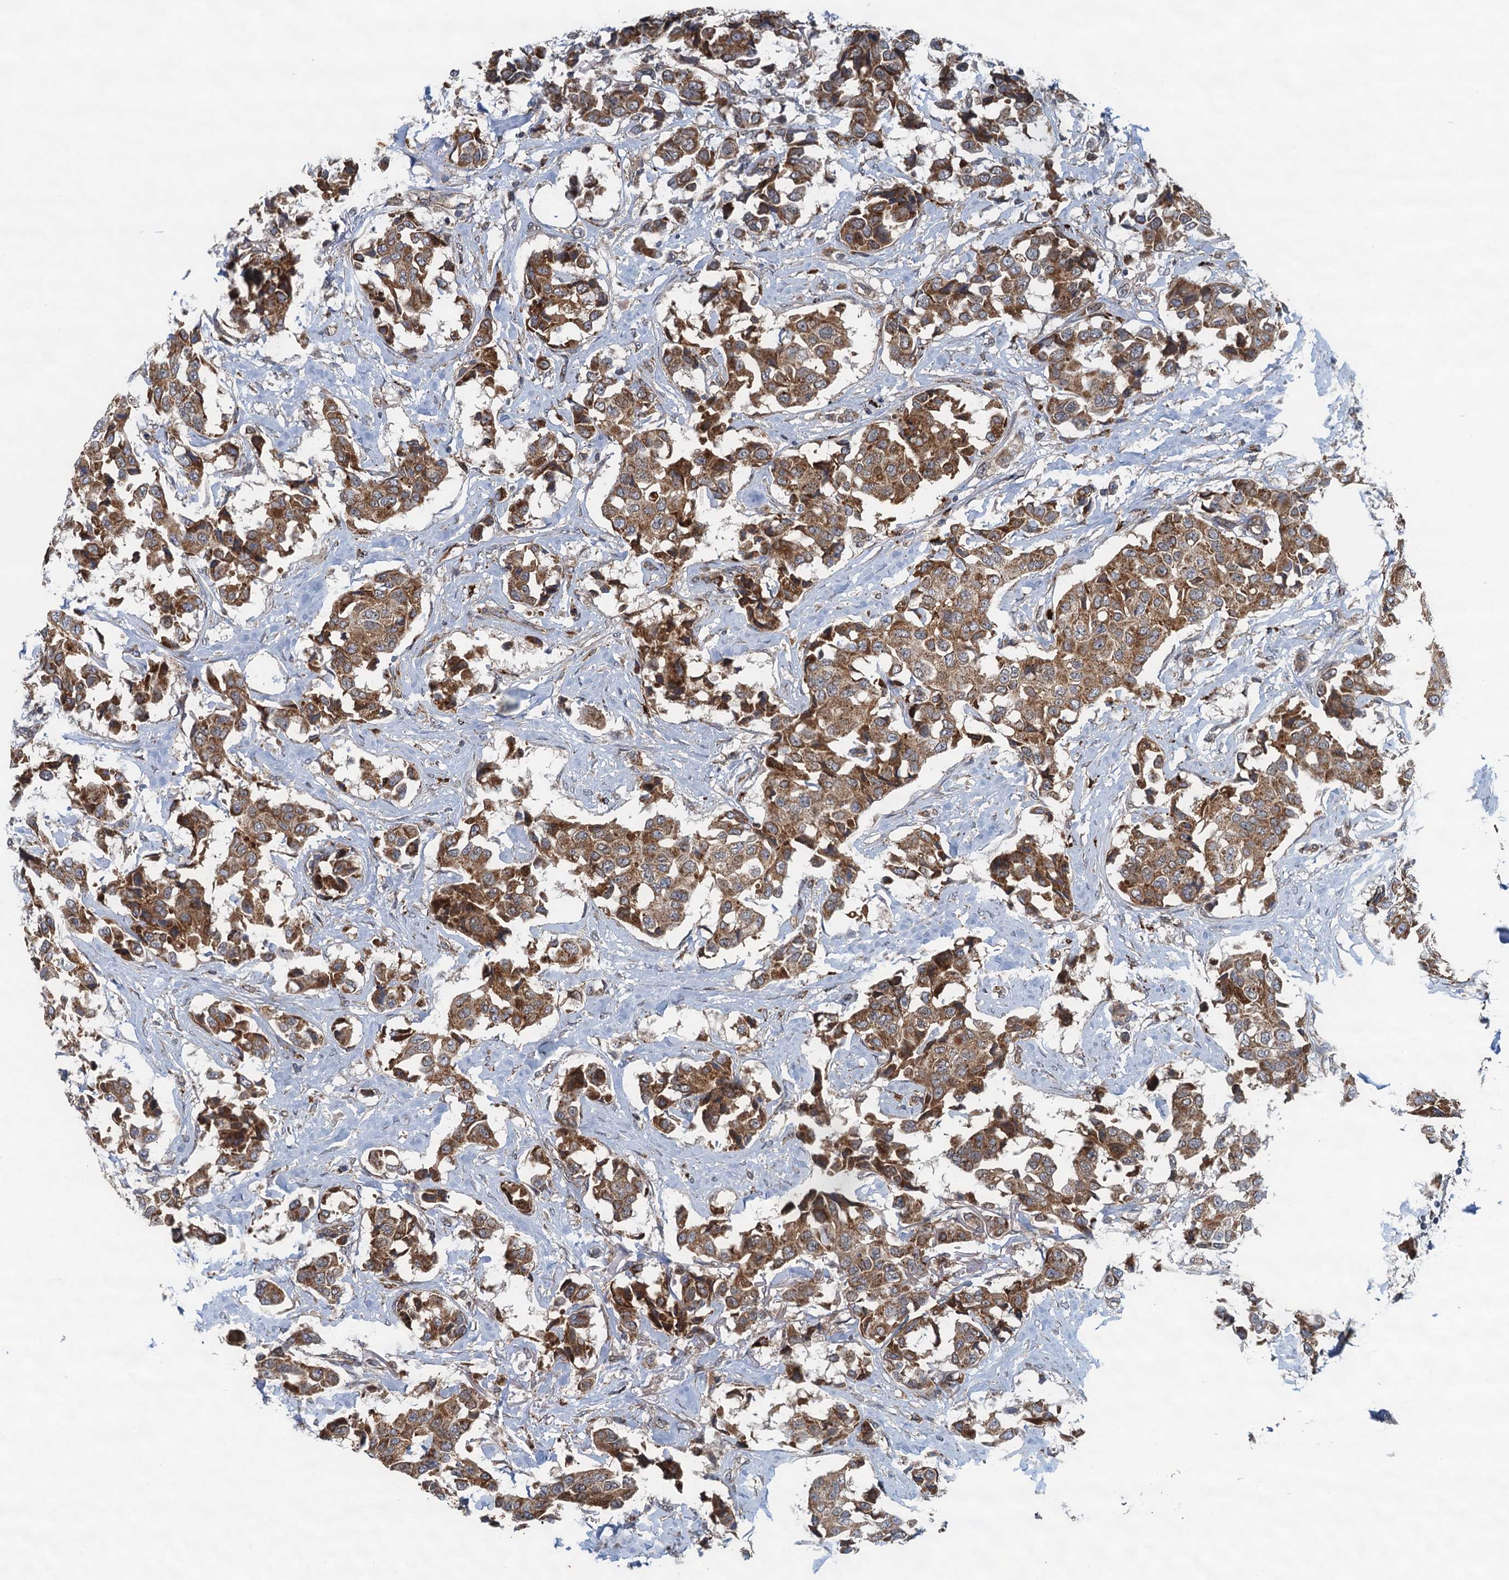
{"staining": {"intensity": "moderate", "quantity": ">75%", "location": "cytoplasmic/membranous"}, "tissue": "breast cancer", "cell_type": "Tumor cells", "image_type": "cancer", "snomed": [{"axis": "morphology", "description": "Duct carcinoma"}, {"axis": "topography", "description": "Breast"}], "caption": "This is a photomicrograph of immunohistochemistry (IHC) staining of breast cancer, which shows moderate positivity in the cytoplasmic/membranous of tumor cells.", "gene": "NLRP10", "patient": {"sex": "female", "age": 80}}